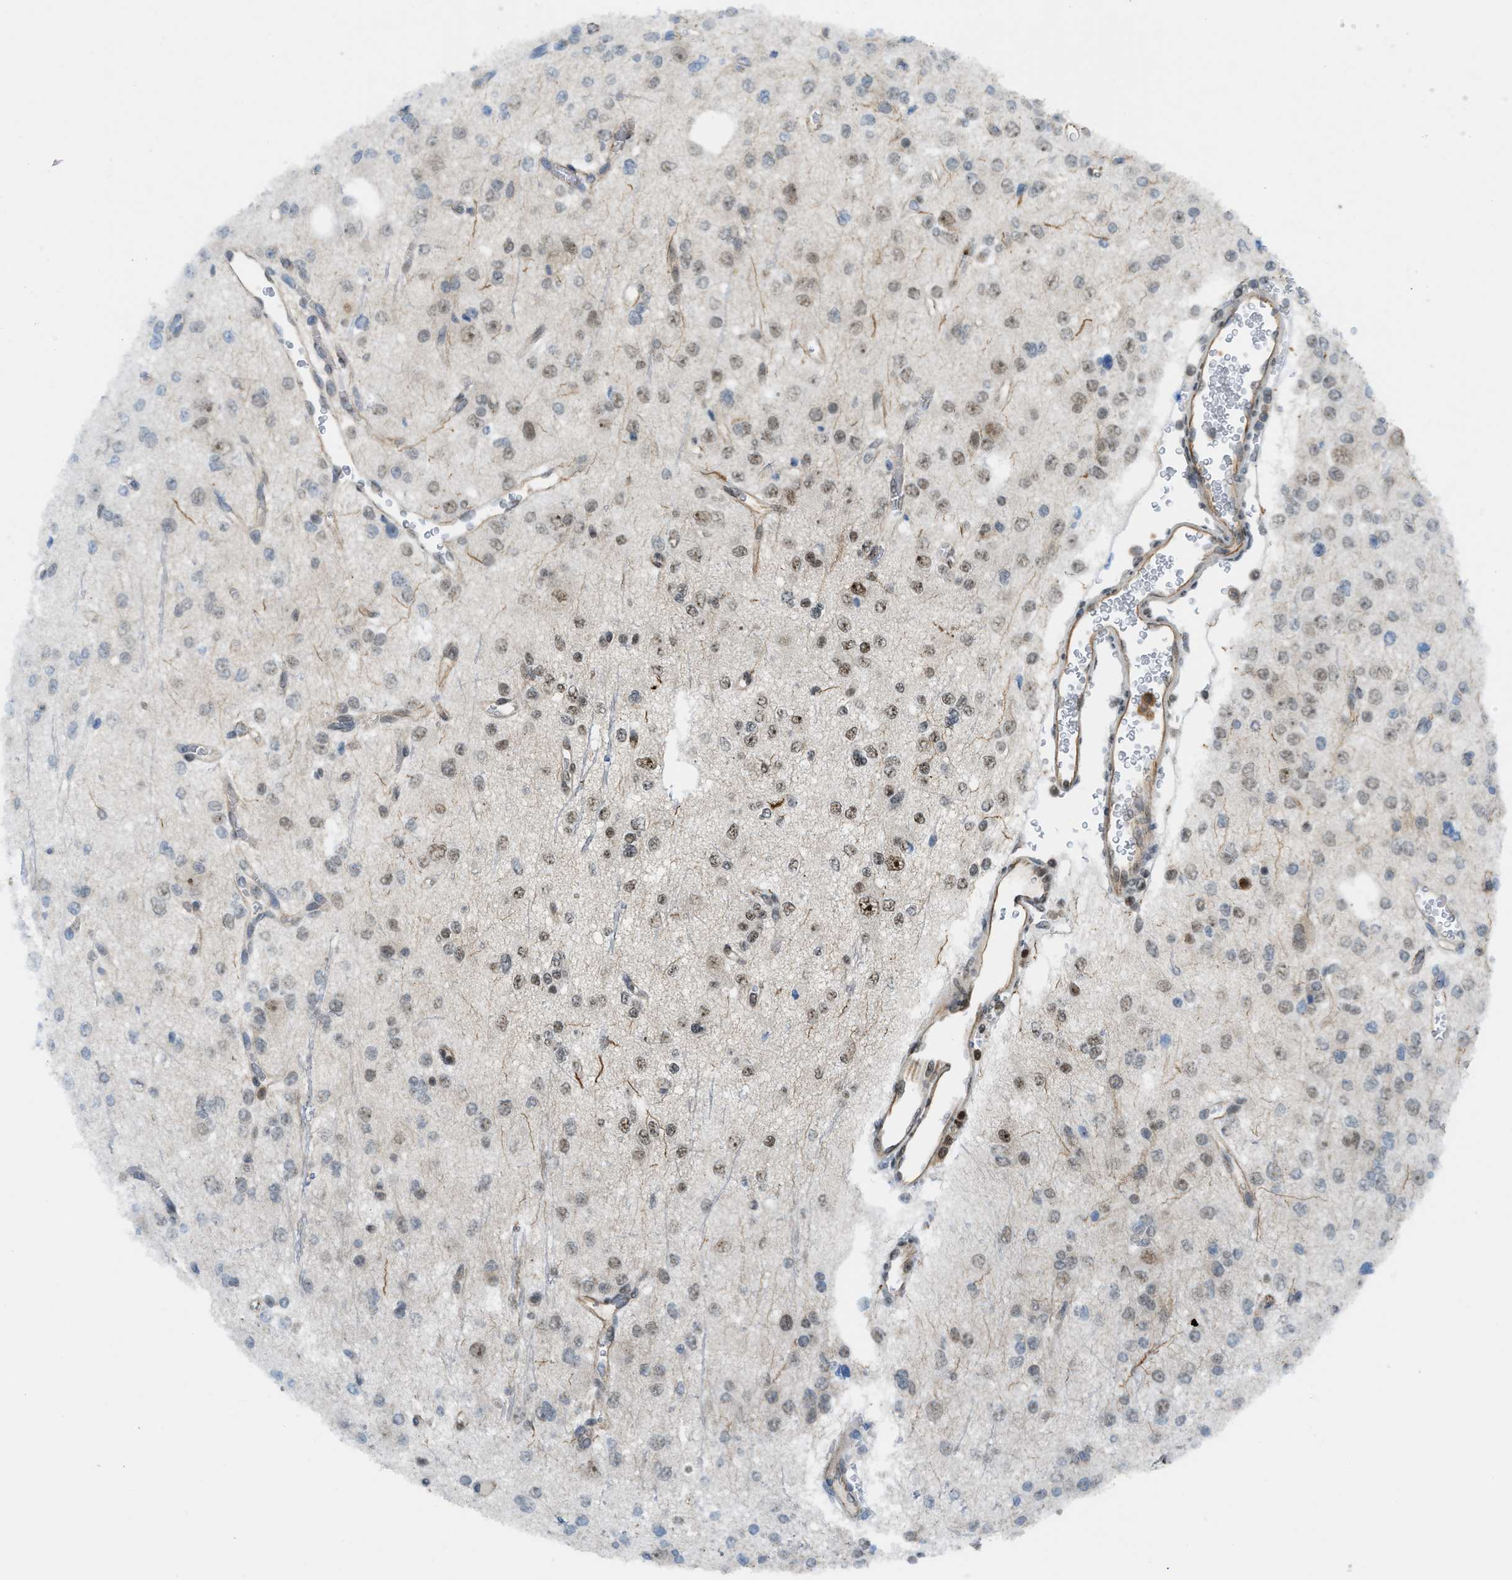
{"staining": {"intensity": "moderate", "quantity": "25%-75%", "location": "nuclear"}, "tissue": "glioma", "cell_type": "Tumor cells", "image_type": "cancer", "snomed": [{"axis": "morphology", "description": "Glioma, malignant, Low grade"}, {"axis": "topography", "description": "Brain"}], "caption": "Glioma stained for a protein (brown) displays moderate nuclear positive staining in approximately 25%-75% of tumor cells.", "gene": "E2F1", "patient": {"sex": "male", "age": 38}}